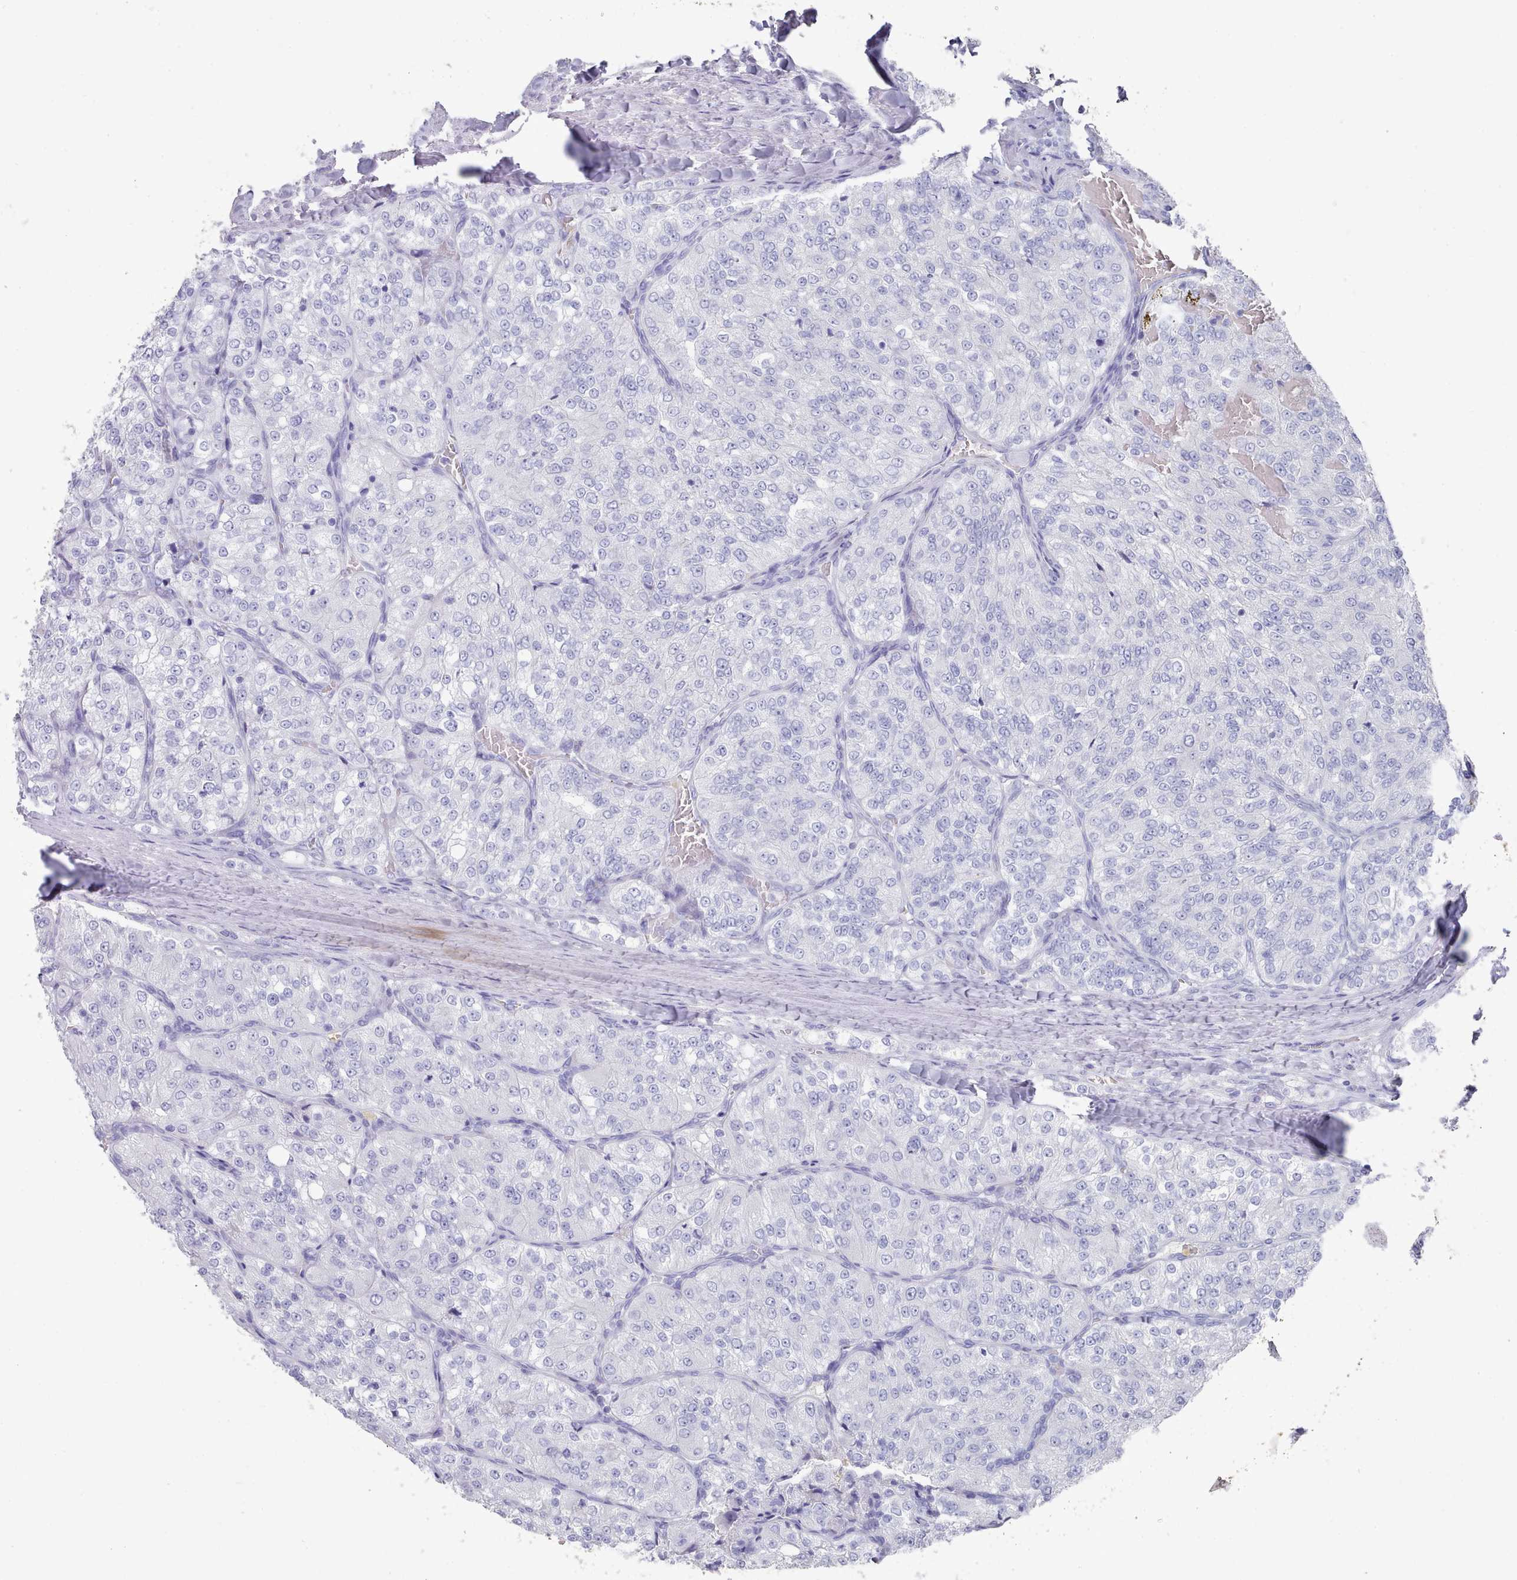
{"staining": {"intensity": "negative", "quantity": "none", "location": "none"}, "tissue": "renal cancer", "cell_type": "Tumor cells", "image_type": "cancer", "snomed": [{"axis": "morphology", "description": "Adenocarcinoma, NOS"}, {"axis": "topography", "description": "Kidney"}], "caption": "DAB (3,3'-diaminobenzidine) immunohistochemical staining of renal adenocarcinoma displays no significant expression in tumor cells.", "gene": "LRRC37A", "patient": {"sex": "female", "age": 63}}